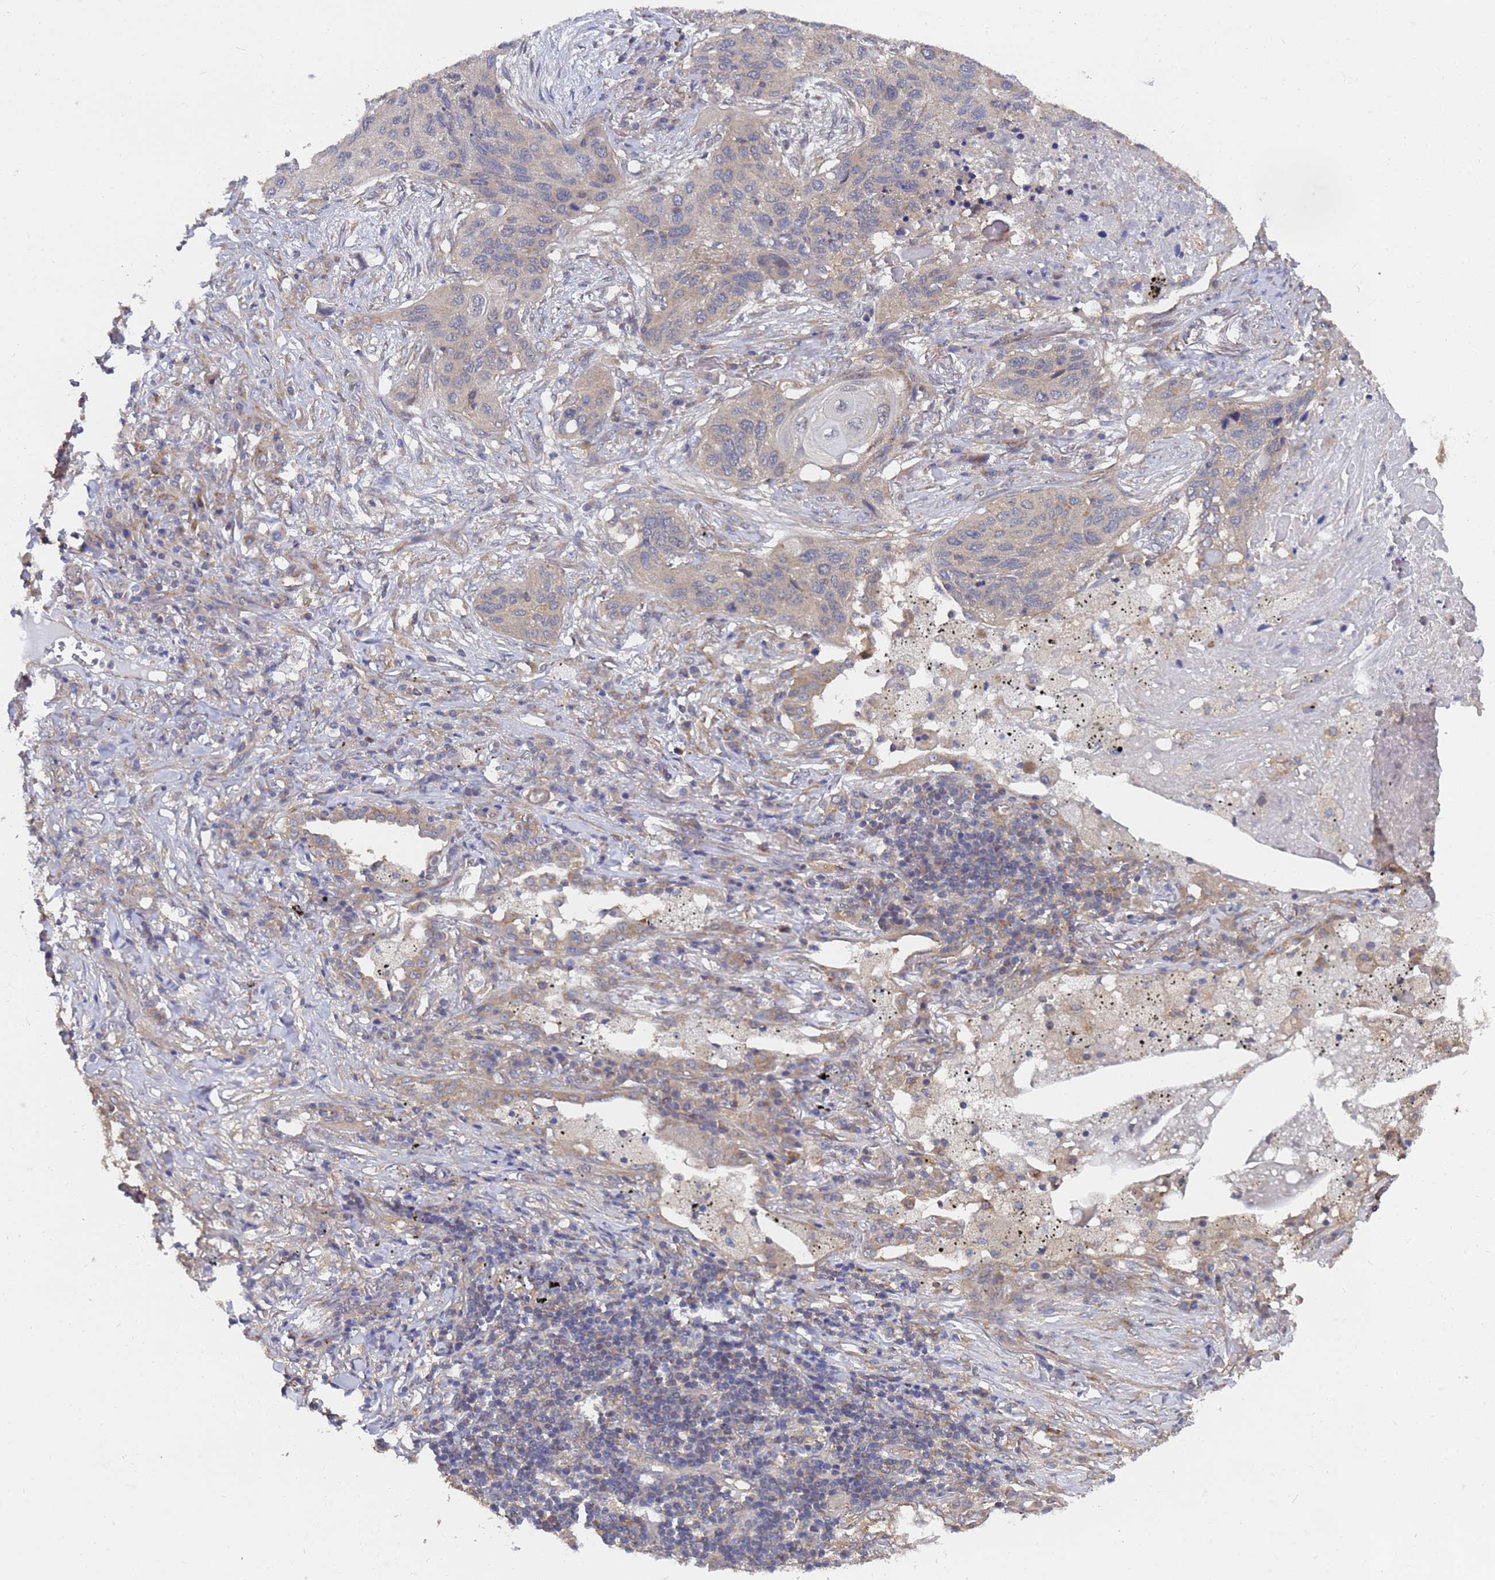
{"staining": {"intensity": "weak", "quantity": "<25%", "location": "cytoplasmic/membranous"}, "tissue": "lung cancer", "cell_type": "Tumor cells", "image_type": "cancer", "snomed": [{"axis": "morphology", "description": "Squamous cell carcinoma, NOS"}, {"axis": "topography", "description": "Lung"}], "caption": "Immunohistochemical staining of human lung squamous cell carcinoma exhibits no significant expression in tumor cells. The staining was performed using DAB (3,3'-diaminobenzidine) to visualize the protein expression in brown, while the nuclei were stained in blue with hematoxylin (Magnification: 20x).", "gene": "ALS2CL", "patient": {"sex": "female", "age": 63}}